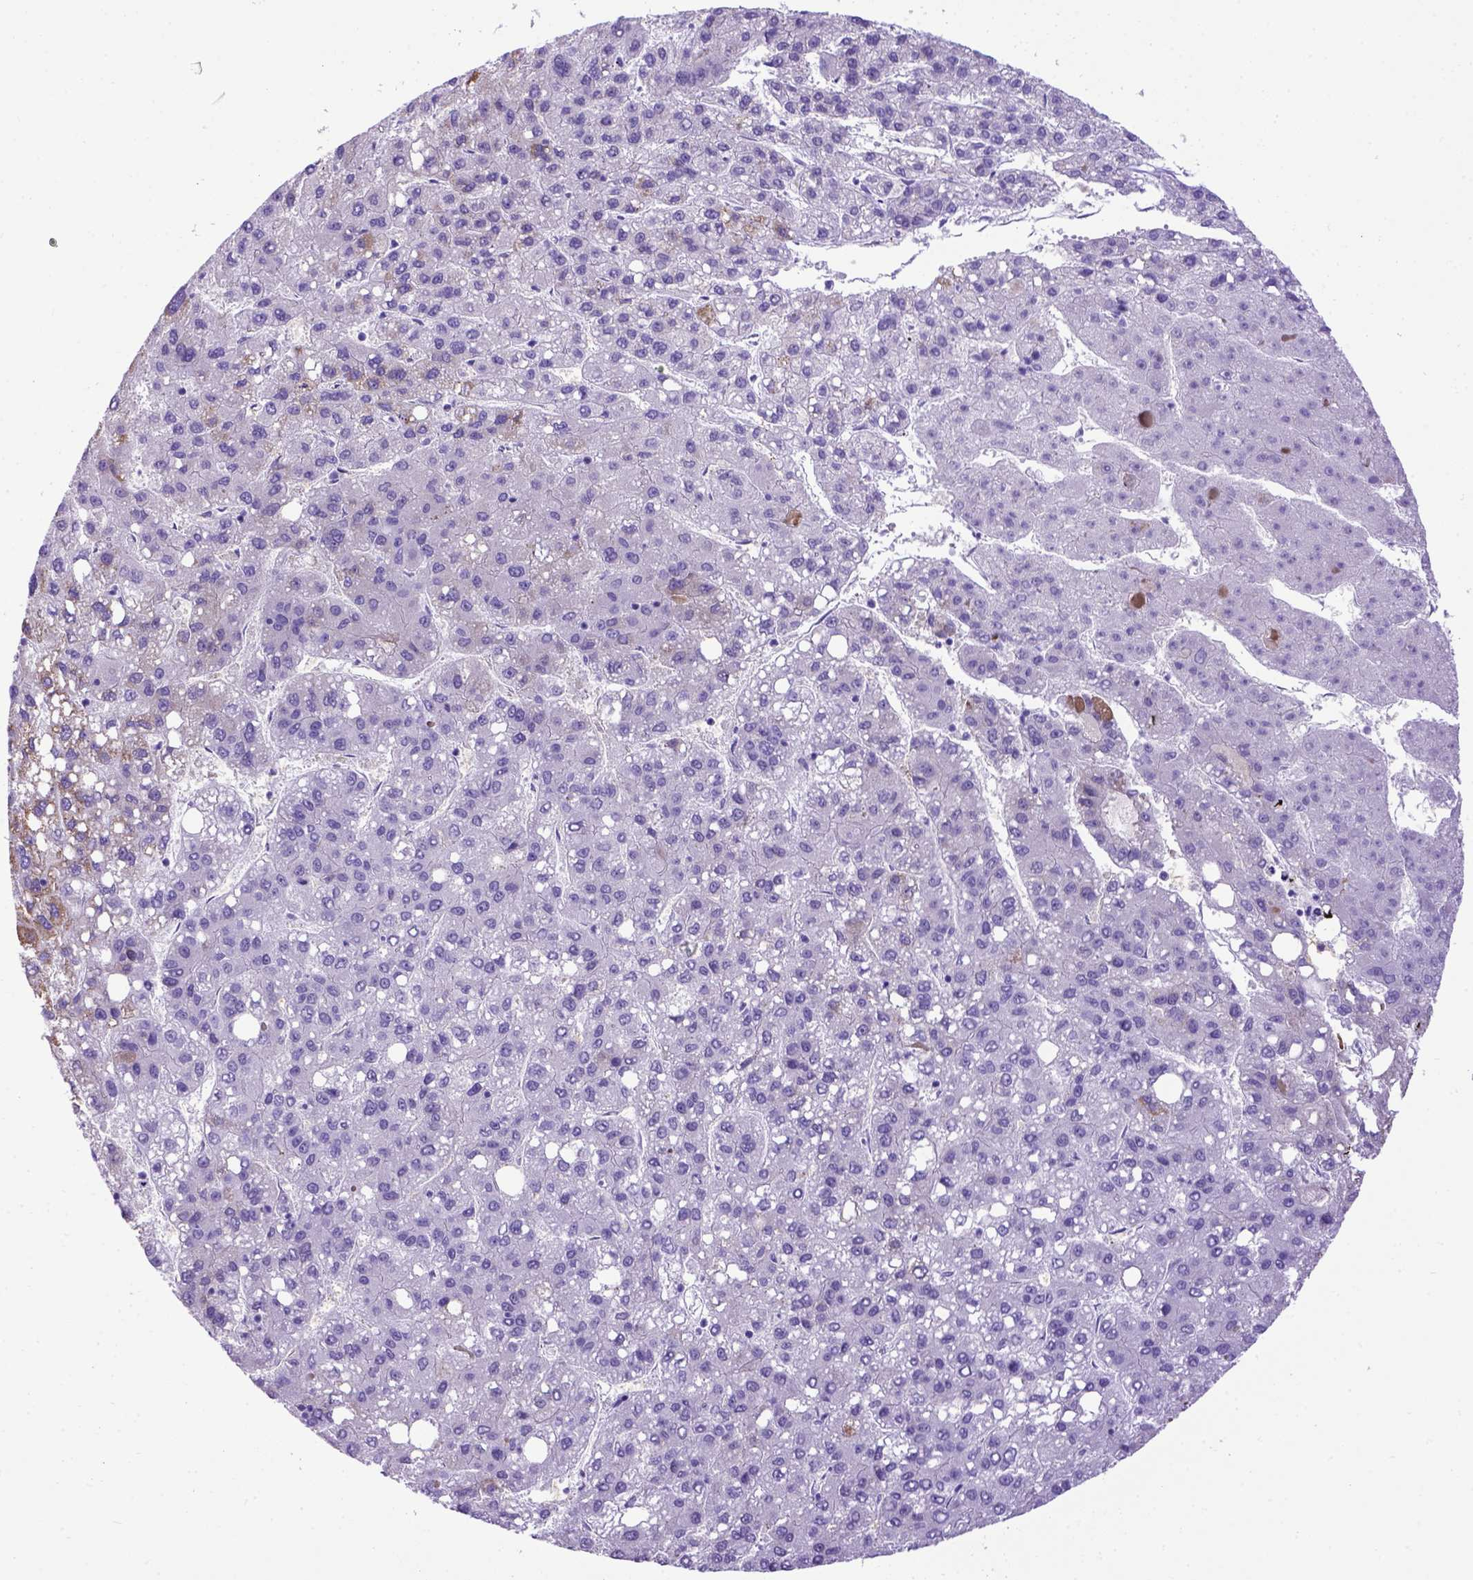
{"staining": {"intensity": "negative", "quantity": "none", "location": "none"}, "tissue": "liver cancer", "cell_type": "Tumor cells", "image_type": "cancer", "snomed": [{"axis": "morphology", "description": "Carcinoma, Hepatocellular, NOS"}, {"axis": "topography", "description": "Liver"}], "caption": "This histopathology image is of hepatocellular carcinoma (liver) stained with immunohistochemistry to label a protein in brown with the nuclei are counter-stained blue. There is no positivity in tumor cells.", "gene": "ADAM12", "patient": {"sex": "female", "age": 82}}